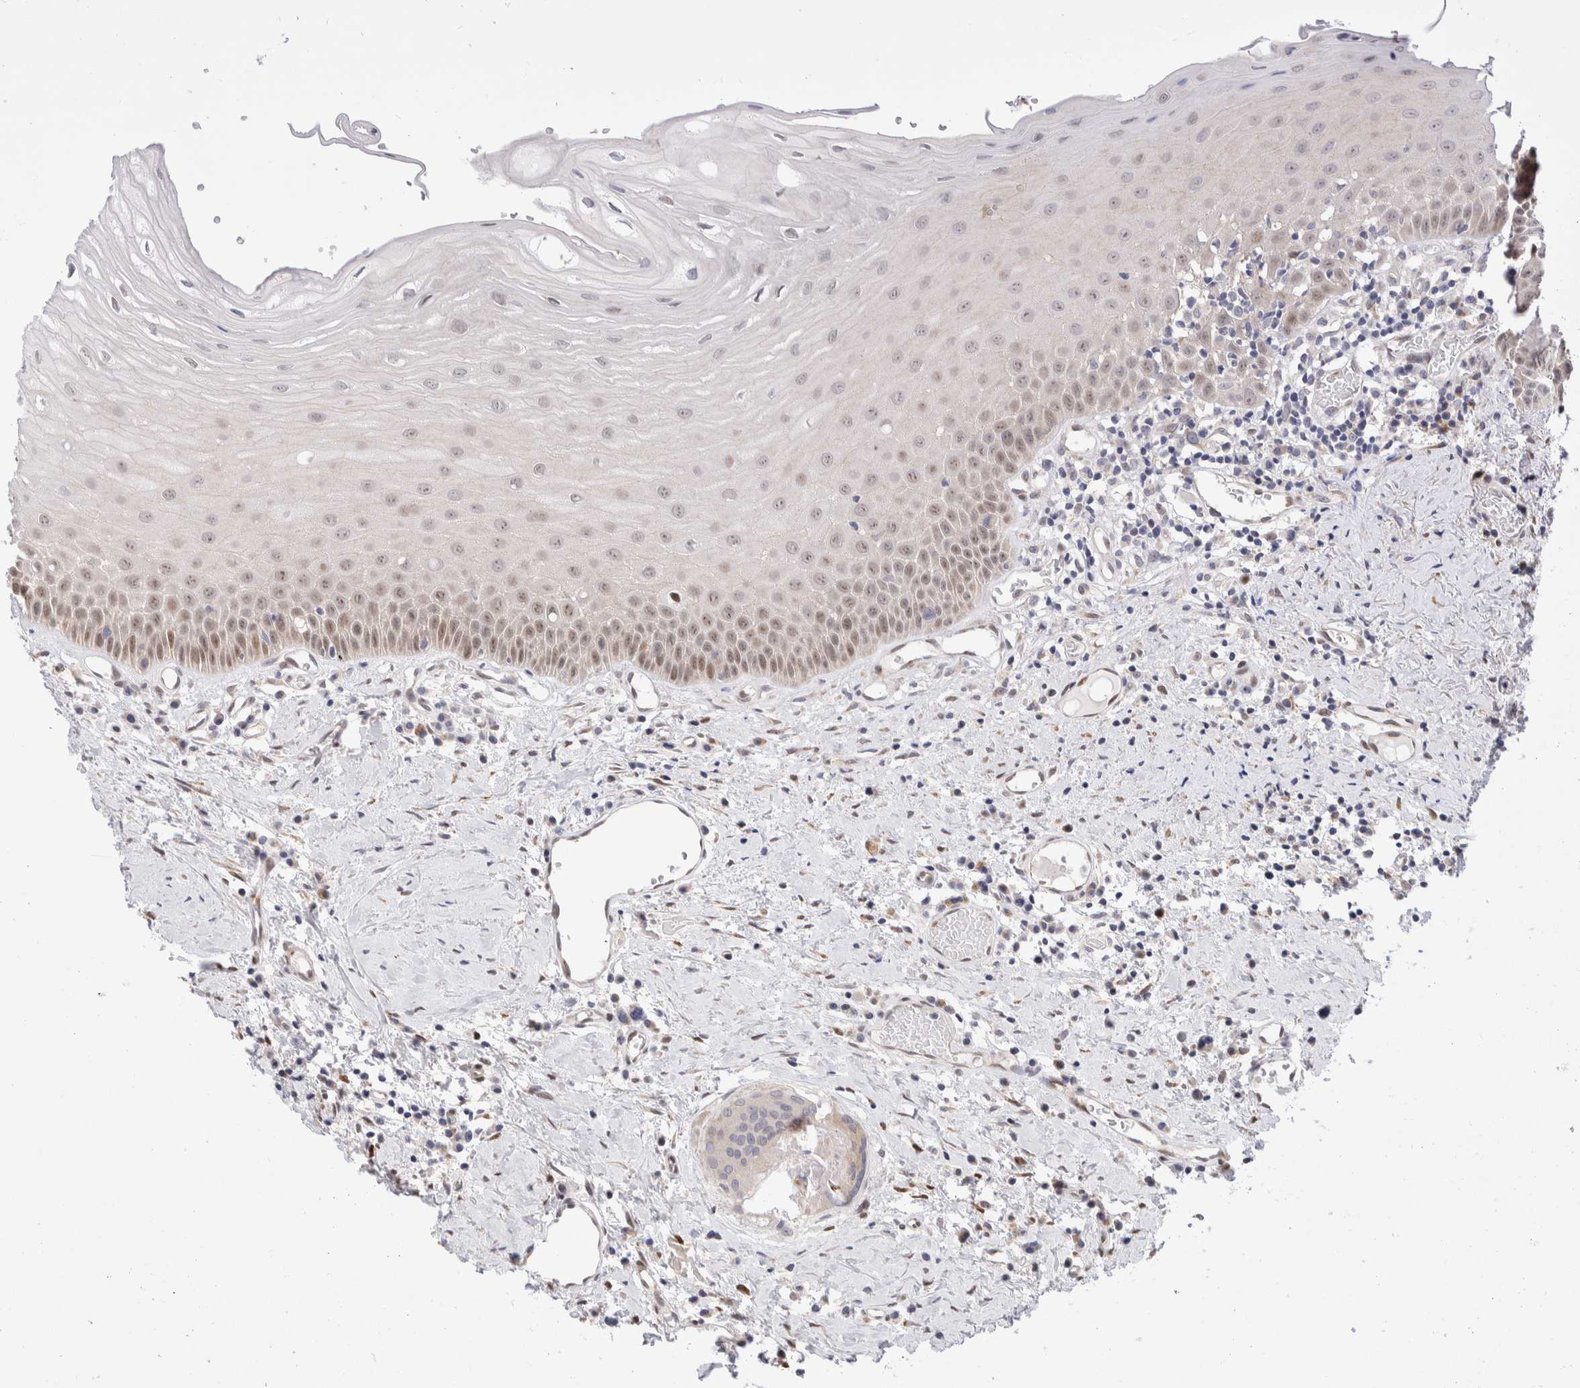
{"staining": {"intensity": "moderate", "quantity": "25%-75%", "location": "nuclear"}, "tissue": "oral mucosa", "cell_type": "Squamous epithelial cells", "image_type": "normal", "snomed": [{"axis": "morphology", "description": "Normal tissue, NOS"}, {"axis": "topography", "description": "Skeletal muscle"}, {"axis": "topography", "description": "Oral tissue"}, {"axis": "topography", "description": "Peripheral nerve tissue"}], "caption": "About 25%-75% of squamous epithelial cells in normal human oral mucosa show moderate nuclear protein positivity as visualized by brown immunohistochemical staining.", "gene": "NSMAF", "patient": {"sex": "female", "age": 84}}